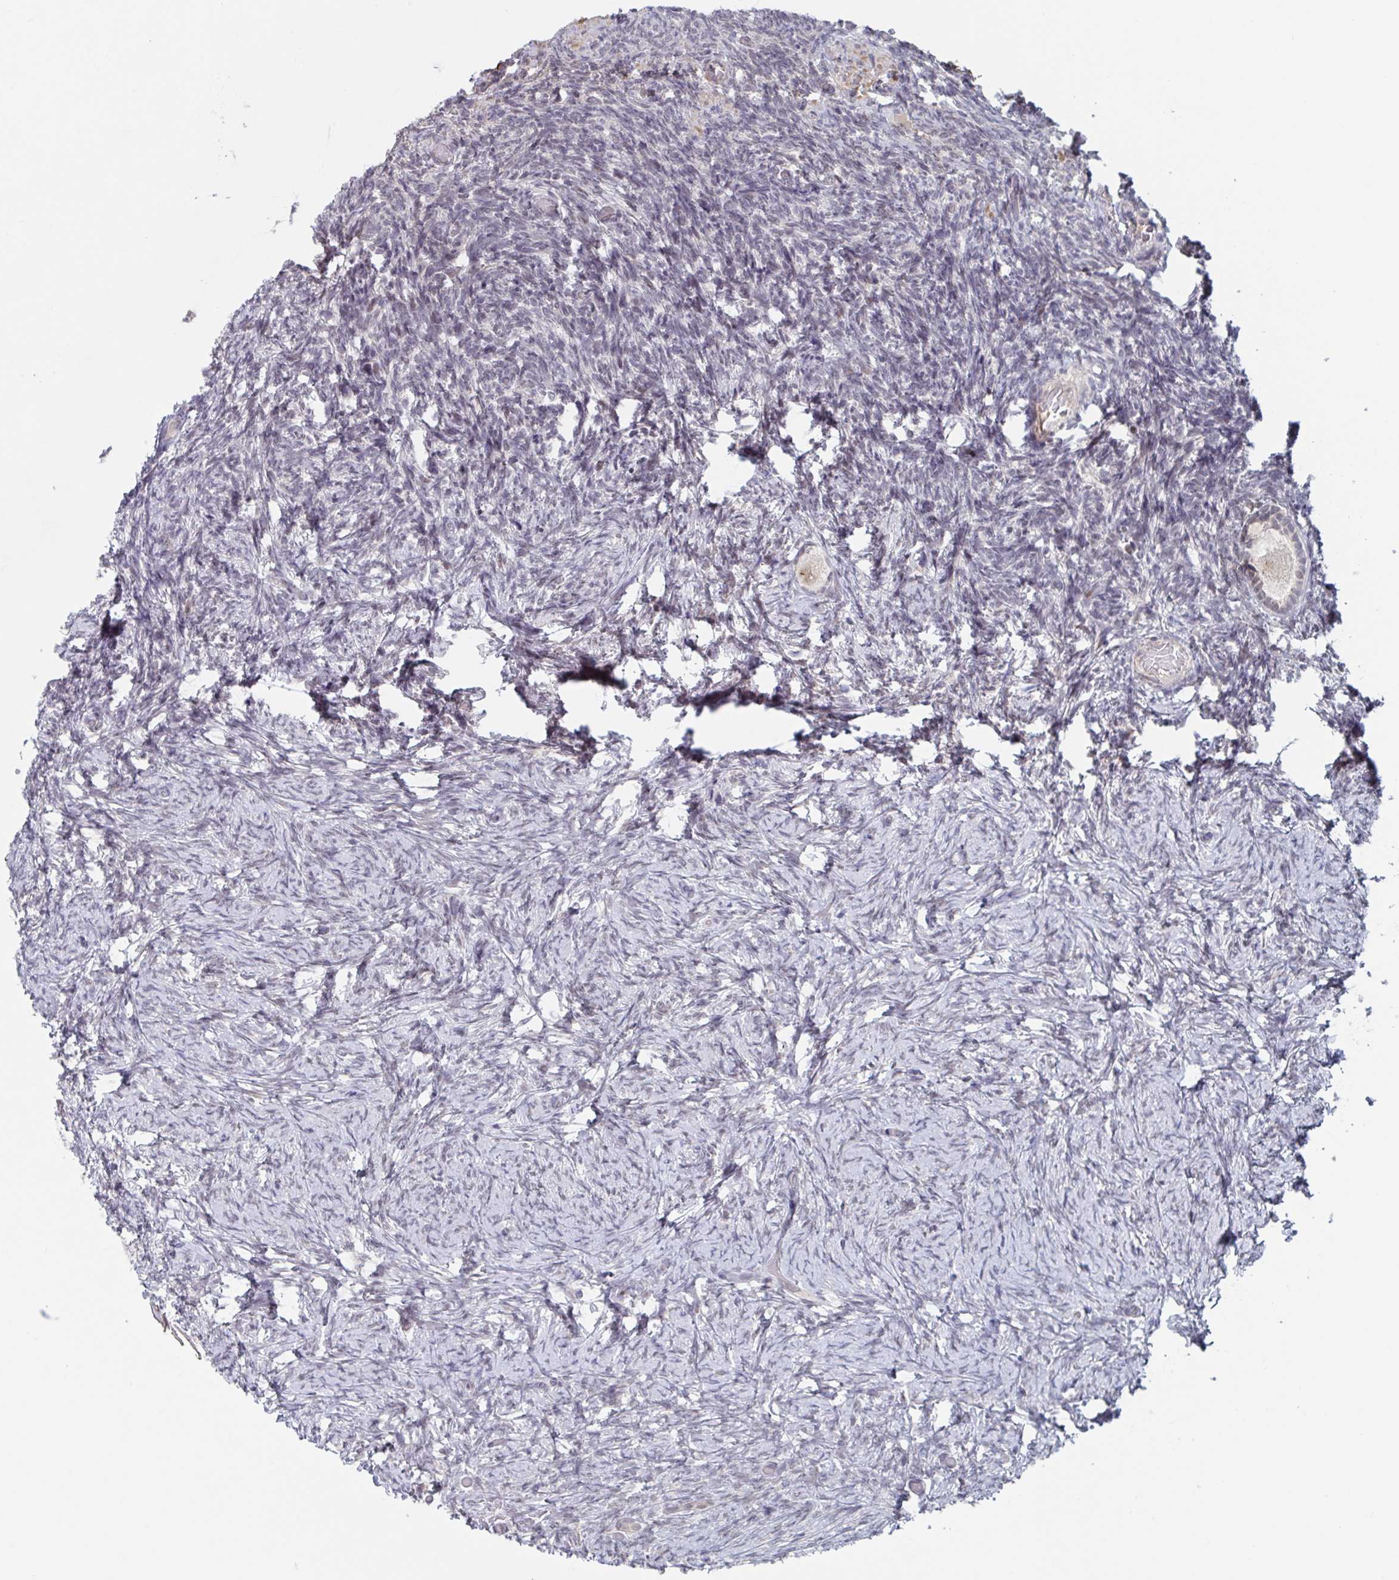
{"staining": {"intensity": "weak", "quantity": "<25%", "location": "cytoplasmic/membranous"}, "tissue": "ovary", "cell_type": "Follicle cells", "image_type": "normal", "snomed": [{"axis": "morphology", "description": "Normal tissue, NOS"}, {"axis": "topography", "description": "Ovary"}], "caption": "Immunohistochemical staining of benign ovary reveals no significant expression in follicle cells.", "gene": "RNF212", "patient": {"sex": "female", "age": 34}}